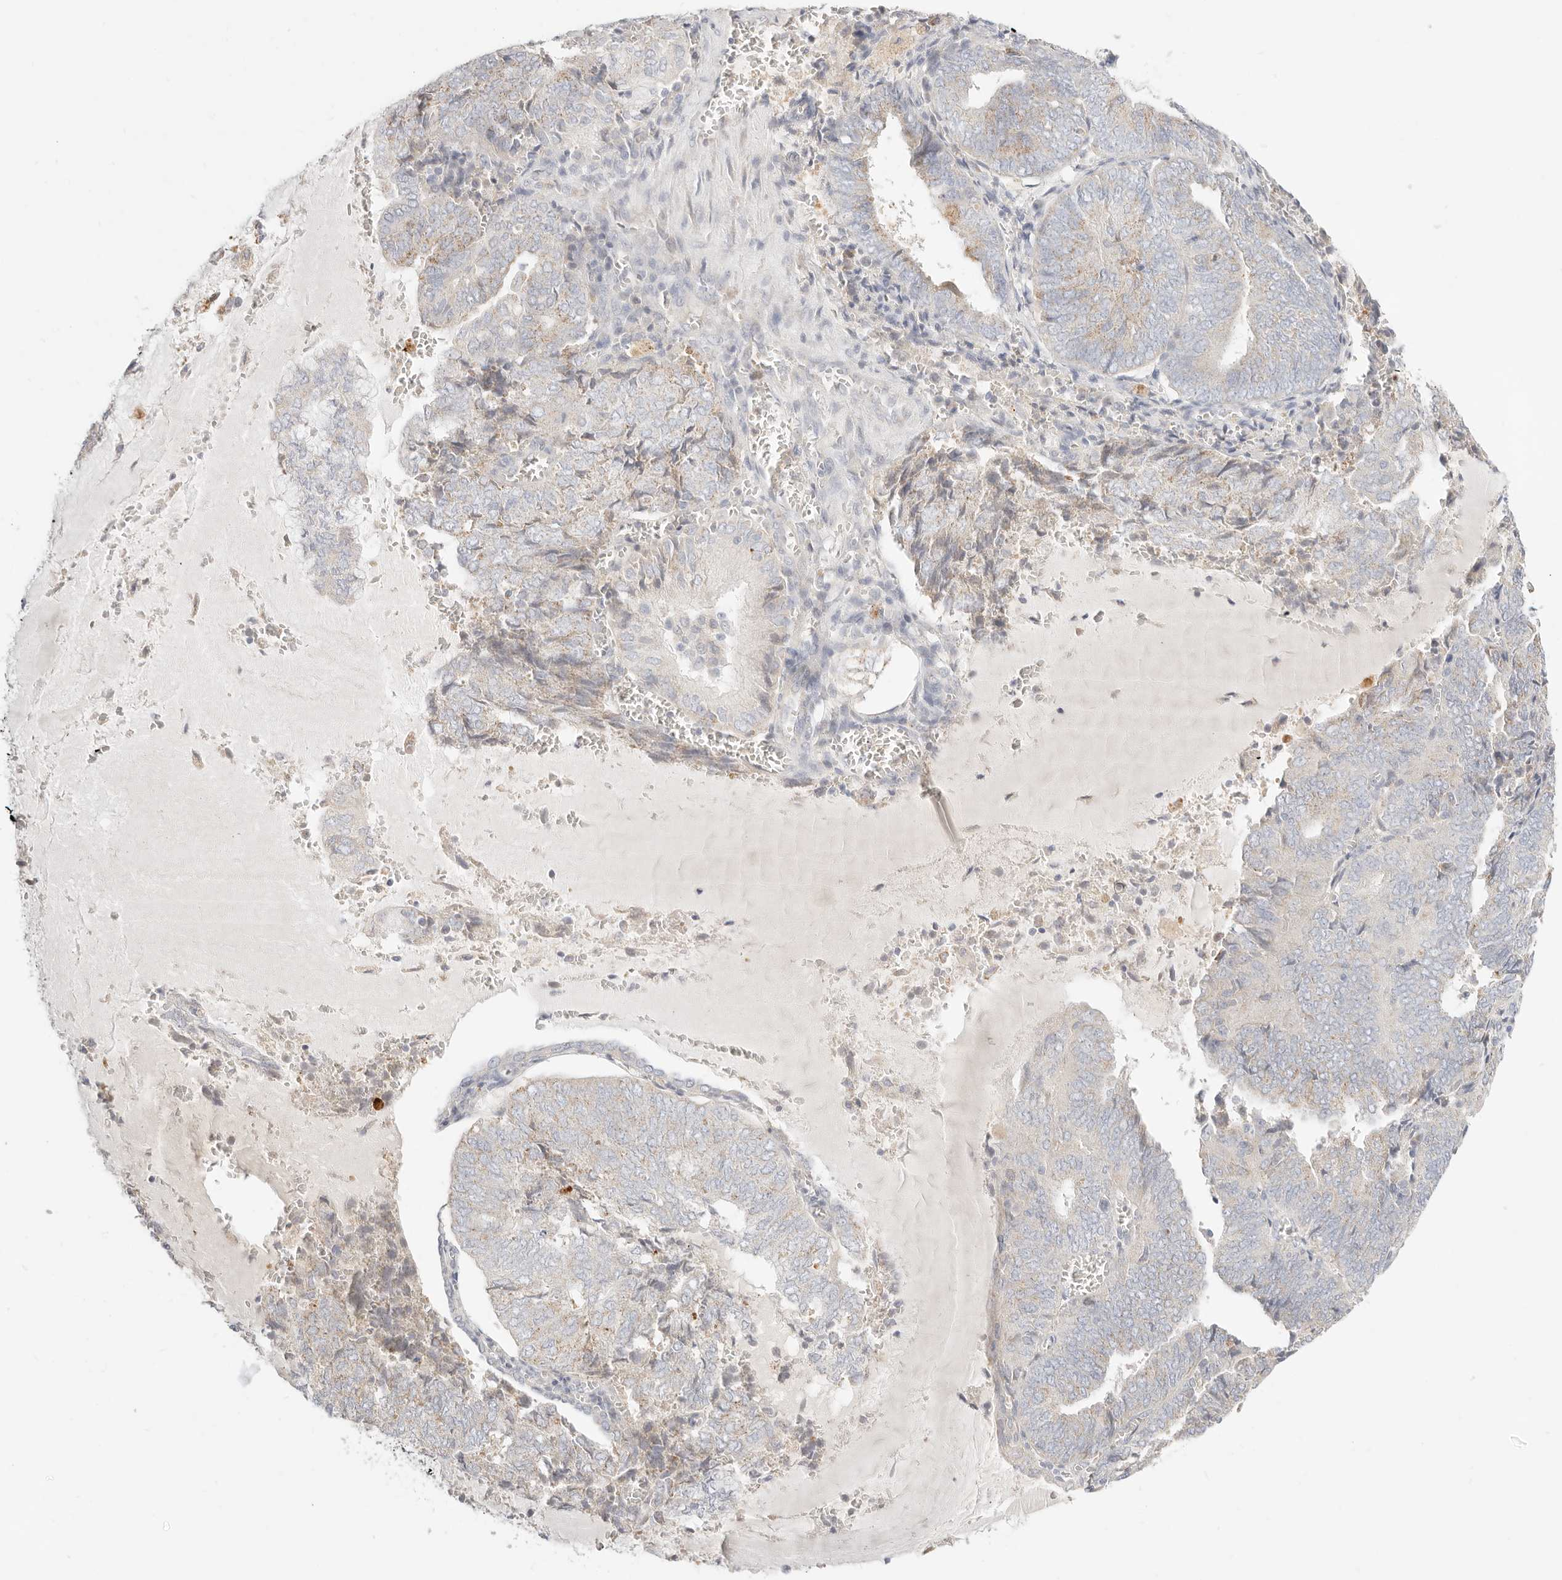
{"staining": {"intensity": "weak", "quantity": "<25%", "location": "cytoplasmic/membranous"}, "tissue": "endometrial cancer", "cell_type": "Tumor cells", "image_type": "cancer", "snomed": [{"axis": "morphology", "description": "Adenocarcinoma, NOS"}, {"axis": "topography", "description": "Endometrium"}], "caption": "The immunohistochemistry (IHC) photomicrograph has no significant expression in tumor cells of endometrial cancer (adenocarcinoma) tissue.", "gene": "ACOX1", "patient": {"sex": "female", "age": 81}}